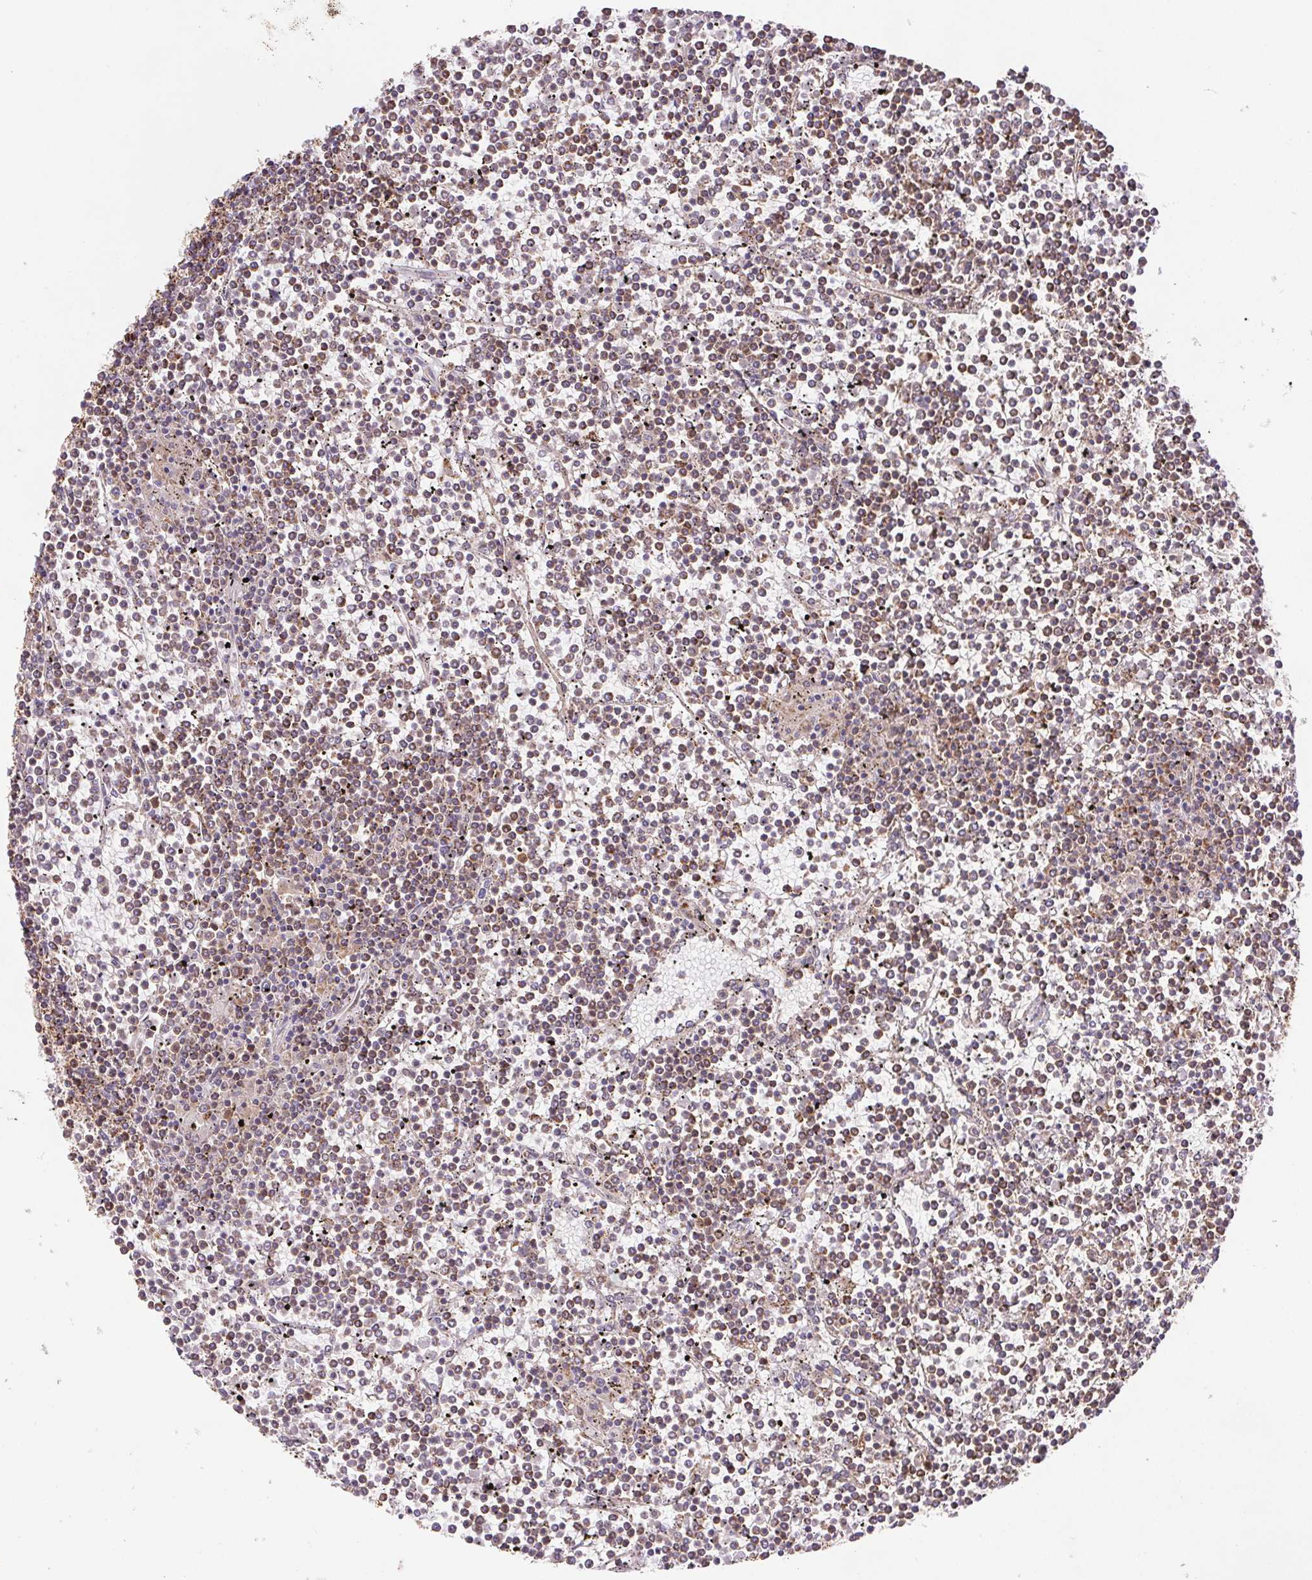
{"staining": {"intensity": "moderate", "quantity": ">75%", "location": "cytoplasmic/membranous"}, "tissue": "lymphoma", "cell_type": "Tumor cells", "image_type": "cancer", "snomed": [{"axis": "morphology", "description": "Malignant lymphoma, non-Hodgkin's type, Low grade"}, {"axis": "topography", "description": "Spleen"}], "caption": "Protein staining by immunohistochemistry (IHC) reveals moderate cytoplasmic/membranous positivity in about >75% of tumor cells in lymphoma.", "gene": "NIPSNAP2", "patient": {"sex": "female", "age": 19}}